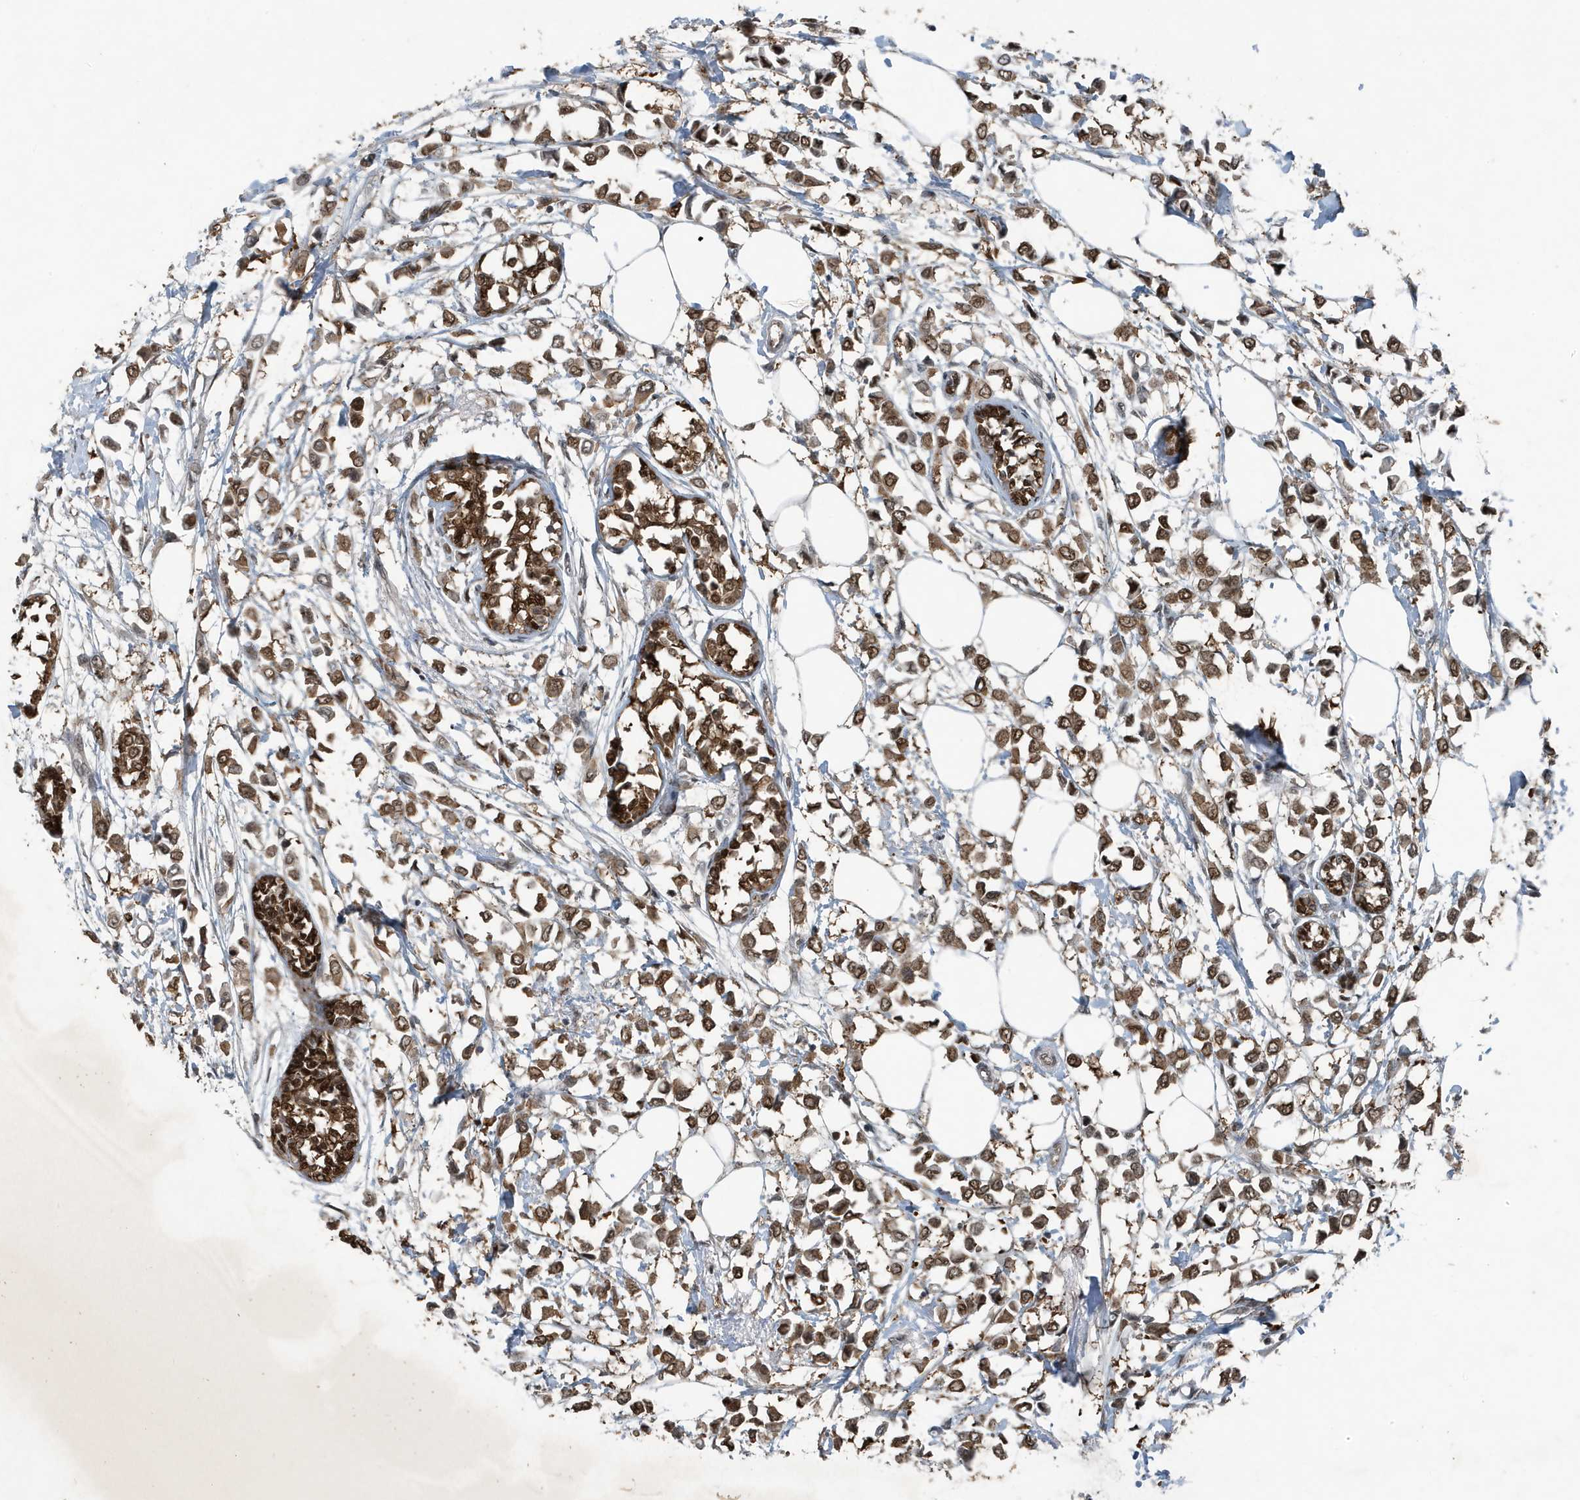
{"staining": {"intensity": "moderate", "quantity": ">75%", "location": "cytoplasmic/membranous,nuclear"}, "tissue": "breast cancer", "cell_type": "Tumor cells", "image_type": "cancer", "snomed": [{"axis": "morphology", "description": "Lobular carcinoma"}, {"axis": "topography", "description": "Breast"}], "caption": "Immunohistochemistry of human breast cancer (lobular carcinoma) exhibits medium levels of moderate cytoplasmic/membranous and nuclear expression in about >75% of tumor cells.", "gene": "HSPA1A", "patient": {"sex": "female", "age": 51}}